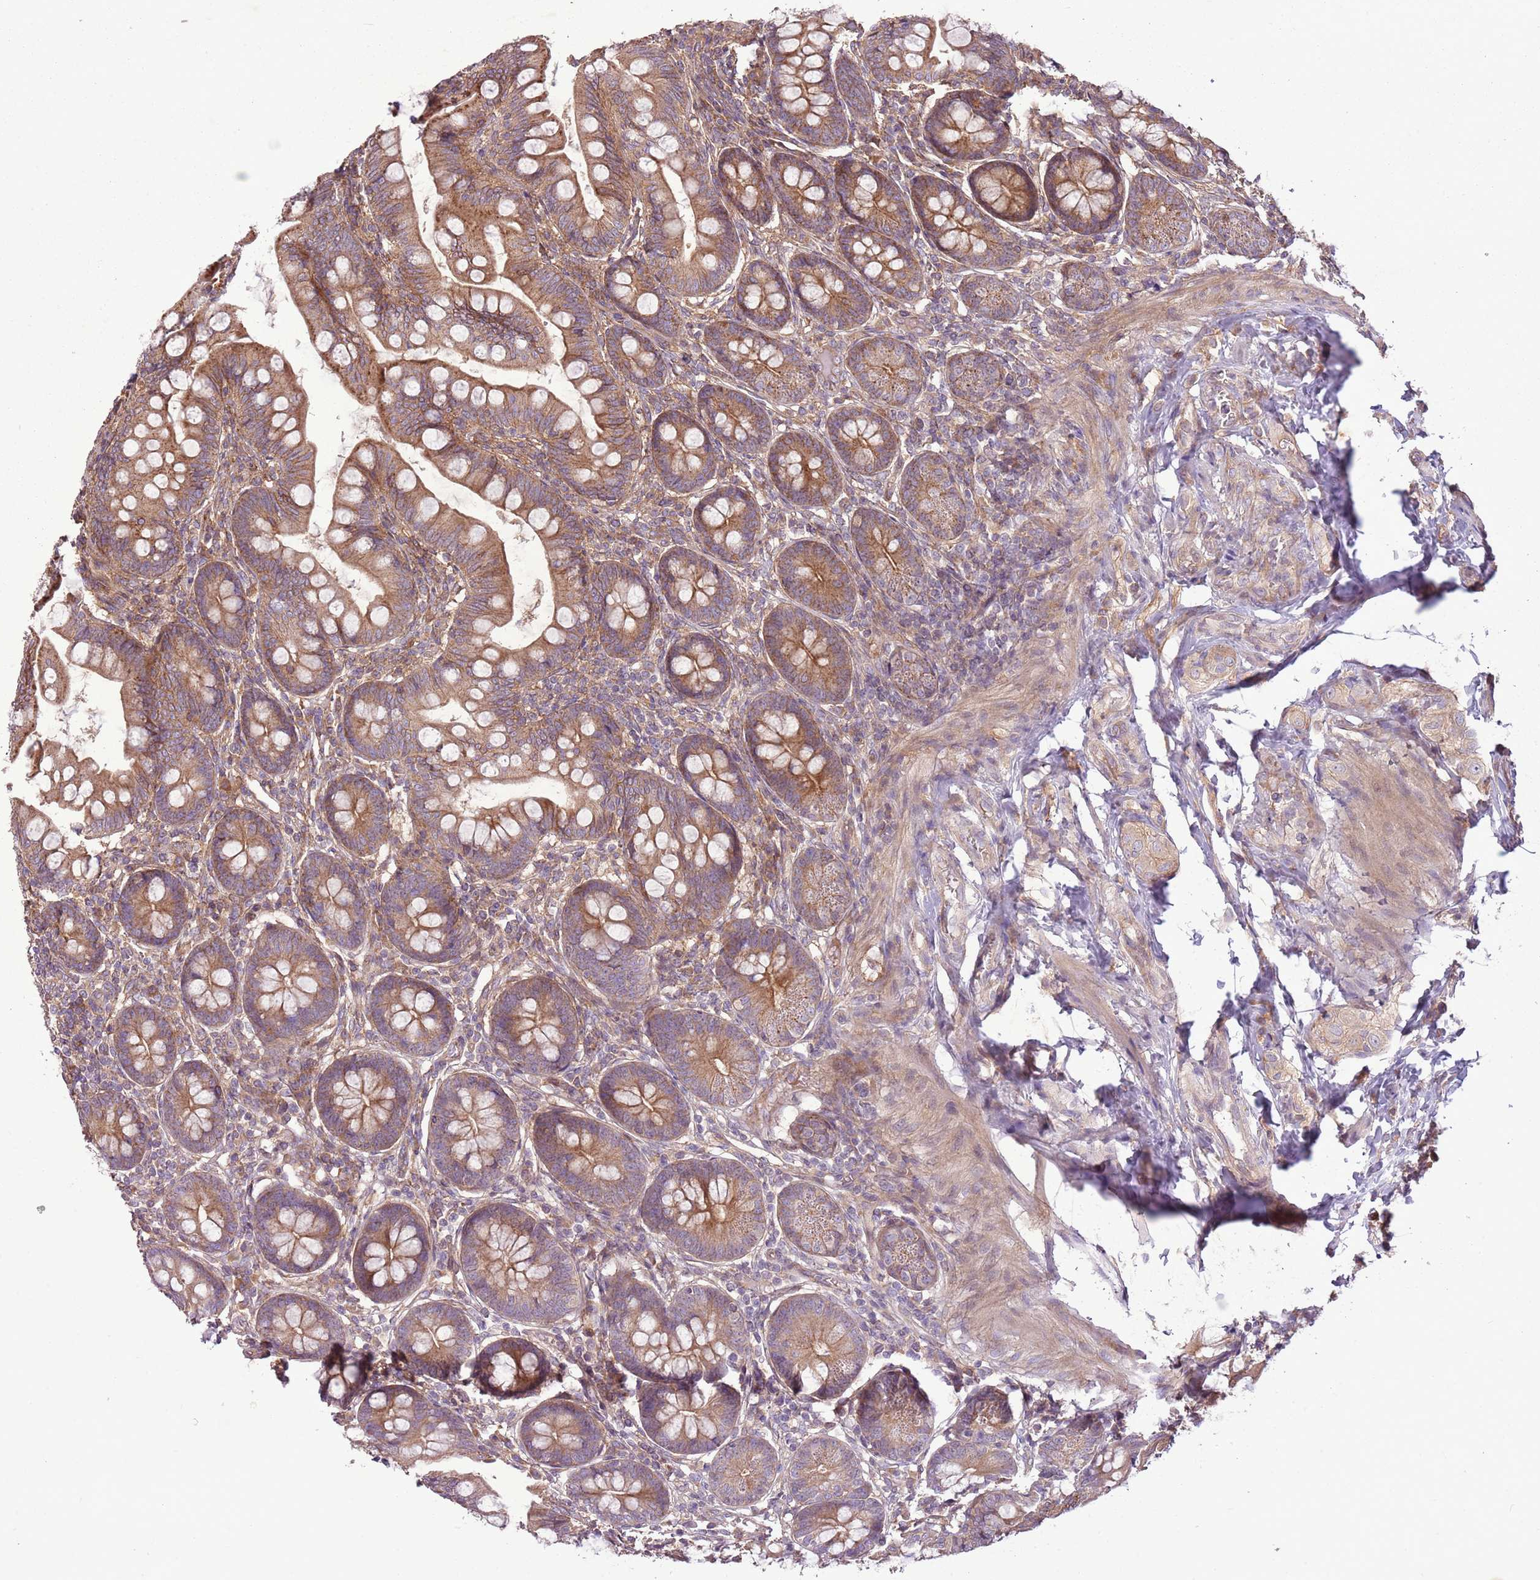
{"staining": {"intensity": "strong", "quantity": ">75%", "location": "cytoplasmic/membranous"}, "tissue": "small intestine", "cell_type": "Glandular cells", "image_type": "normal", "snomed": [{"axis": "morphology", "description": "Normal tissue, NOS"}, {"axis": "topography", "description": "Small intestine"}], "caption": "About >75% of glandular cells in normal human small intestine reveal strong cytoplasmic/membranous protein staining as visualized by brown immunohistochemical staining.", "gene": "ANKRD24", "patient": {"sex": "male", "age": 7}}